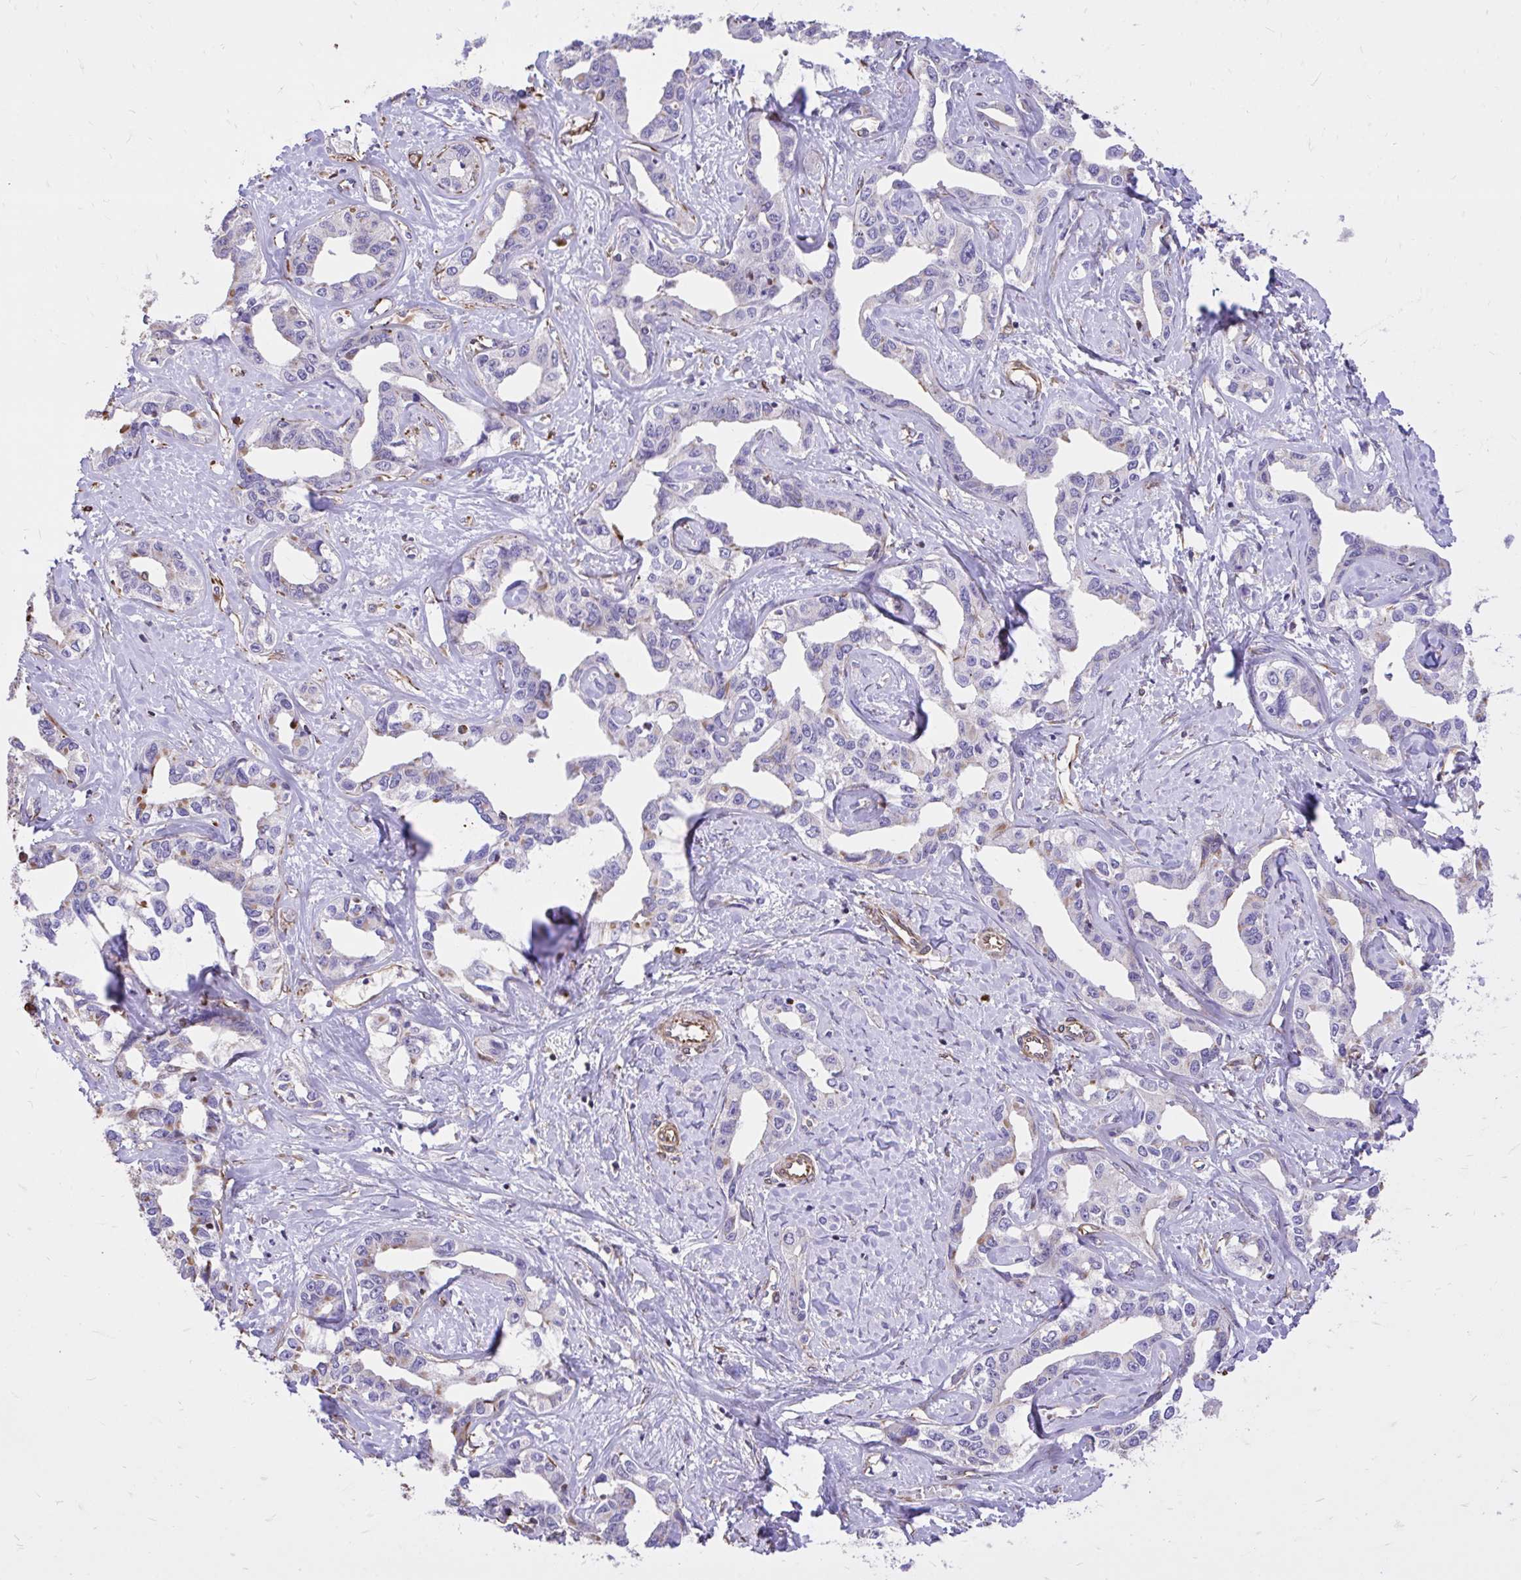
{"staining": {"intensity": "negative", "quantity": "none", "location": "none"}, "tissue": "liver cancer", "cell_type": "Tumor cells", "image_type": "cancer", "snomed": [{"axis": "morphology", "description": "Cholangiocarcinoma"}, {"axis": "topography", "description": "Liver"}], "caption": "High magnification brightfield microscopy of cholangiocarcinoma (liver) stained with DAB (3,3'-diaminobenzidine) (brown) and counterstained with hematoxylin (blue): tumor cells show no significant positivity. (Brightfield microscopy of DAB (3,3'-diaminobenzidine) immunohistochemistry (IHC) at high magnification).", "gene": "RNF103", "patient": {"sex": "male", "age": 59}}